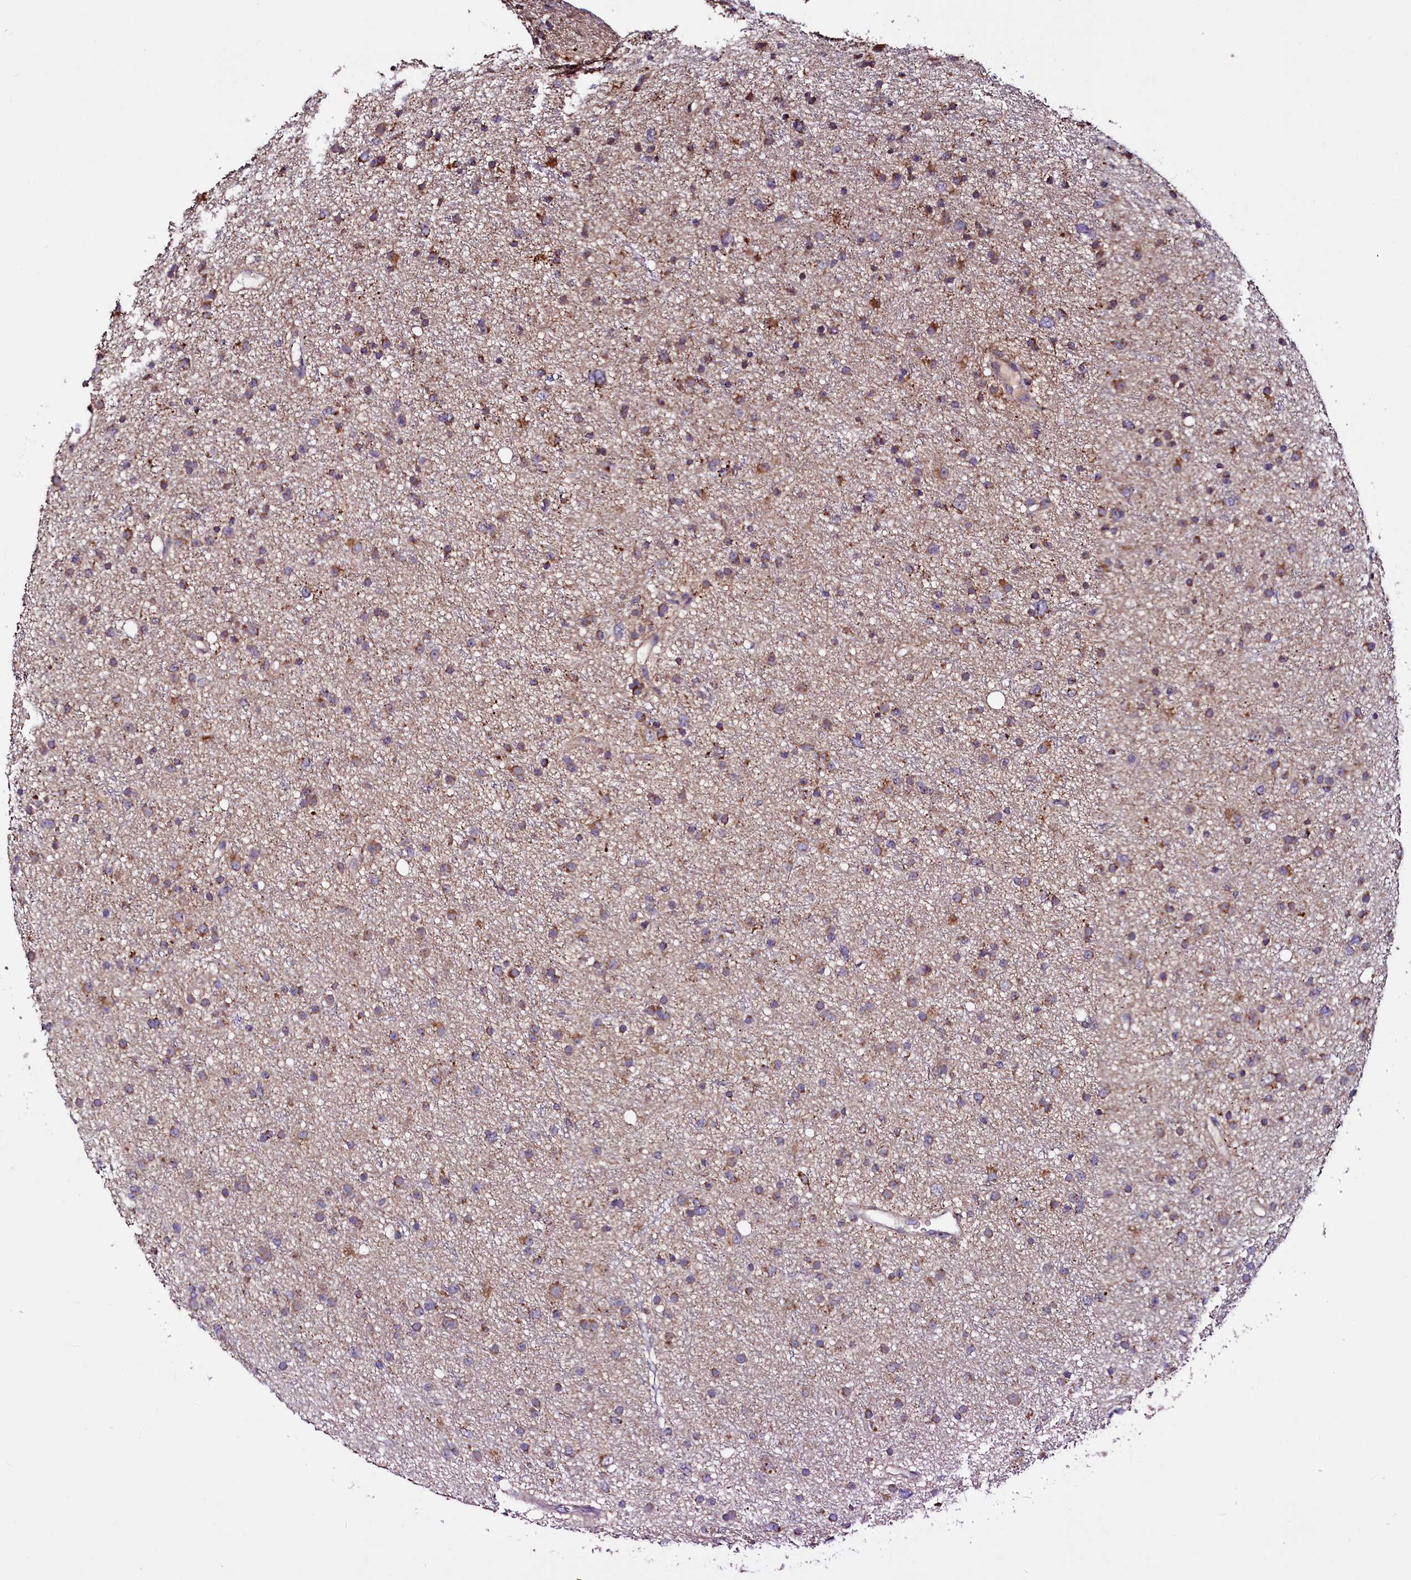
{"staining": {"intensity": "moderate", "quantity": ">75%", "location": "cytoplasmic/membranous"}, "tissue": "glioma", "cell_type": "Tumor cells", "image_type": "cancer", "snomed": [{"axis": "morphology", "description": "Glioma, malignant, Low grade"}, {"axis": "topography", "description": "Cerebral cortex"}], "caption": "Human malignant low-grade glioma stained with a brown dye demonstrates moderate cytoplasmic/membranous positive staining in approximately >75% of tumor cells.", "gene": "STARD5", "patient": {"sex": "female", "age": 39}}